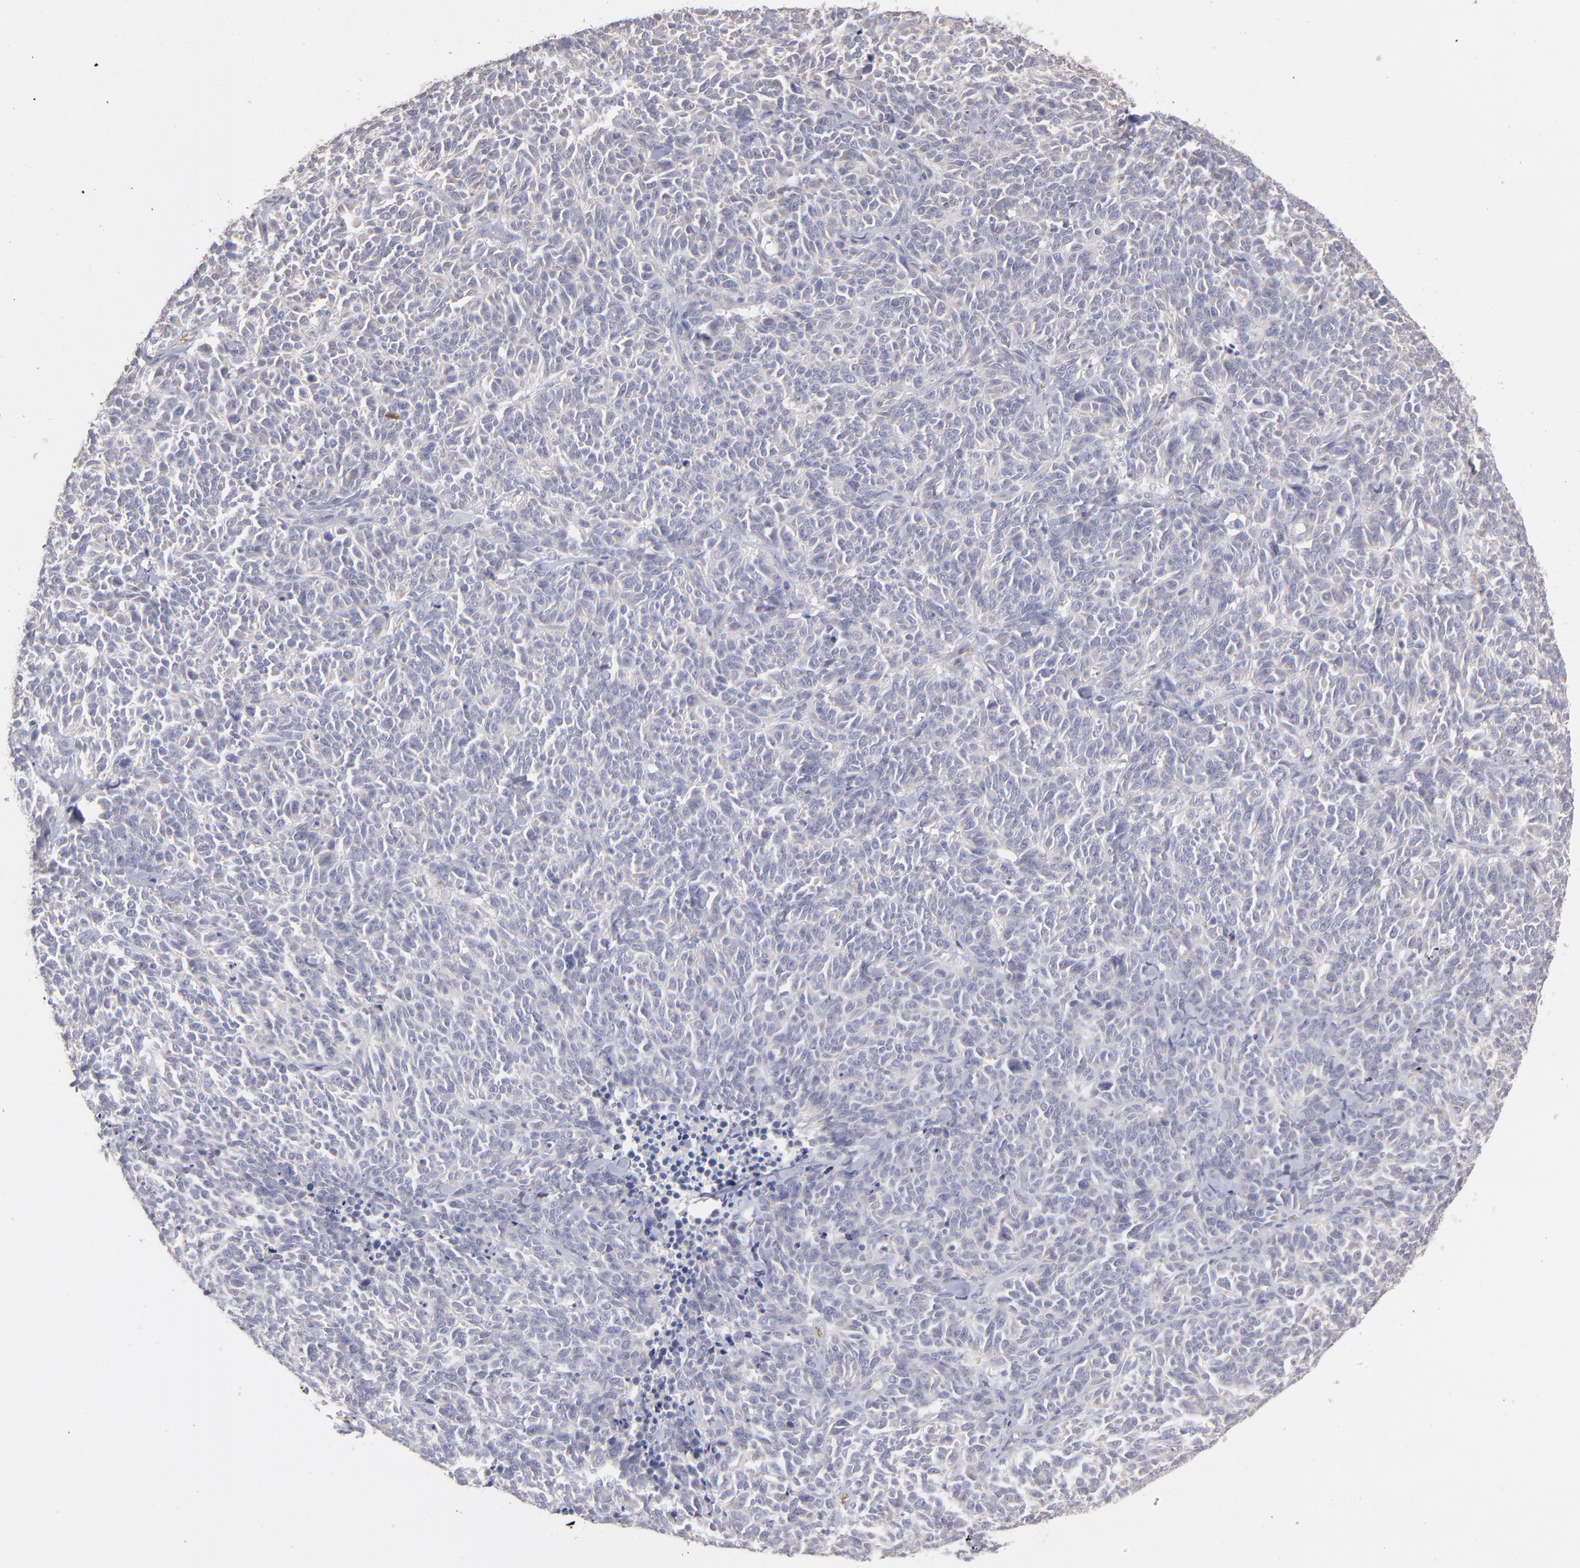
{"staining": {"intensity": "negative", "quantity": "none", "location": "none"}, "tissue": "lung cancer", "cell_type": "Tumor cells", "image_type": "cancer", "snomed": [{"axis": "morphology", "description": "Neoplasm, malignant, NOS"}, {"axis": "topography", "description": "Lung"}], "caption": "A photomicrograph of human lung cancer (neoplasm (malignant)) is negative for staining in tumor cells.", "gene": "F13B", "patient": {"sex": "female", "age": 58}}